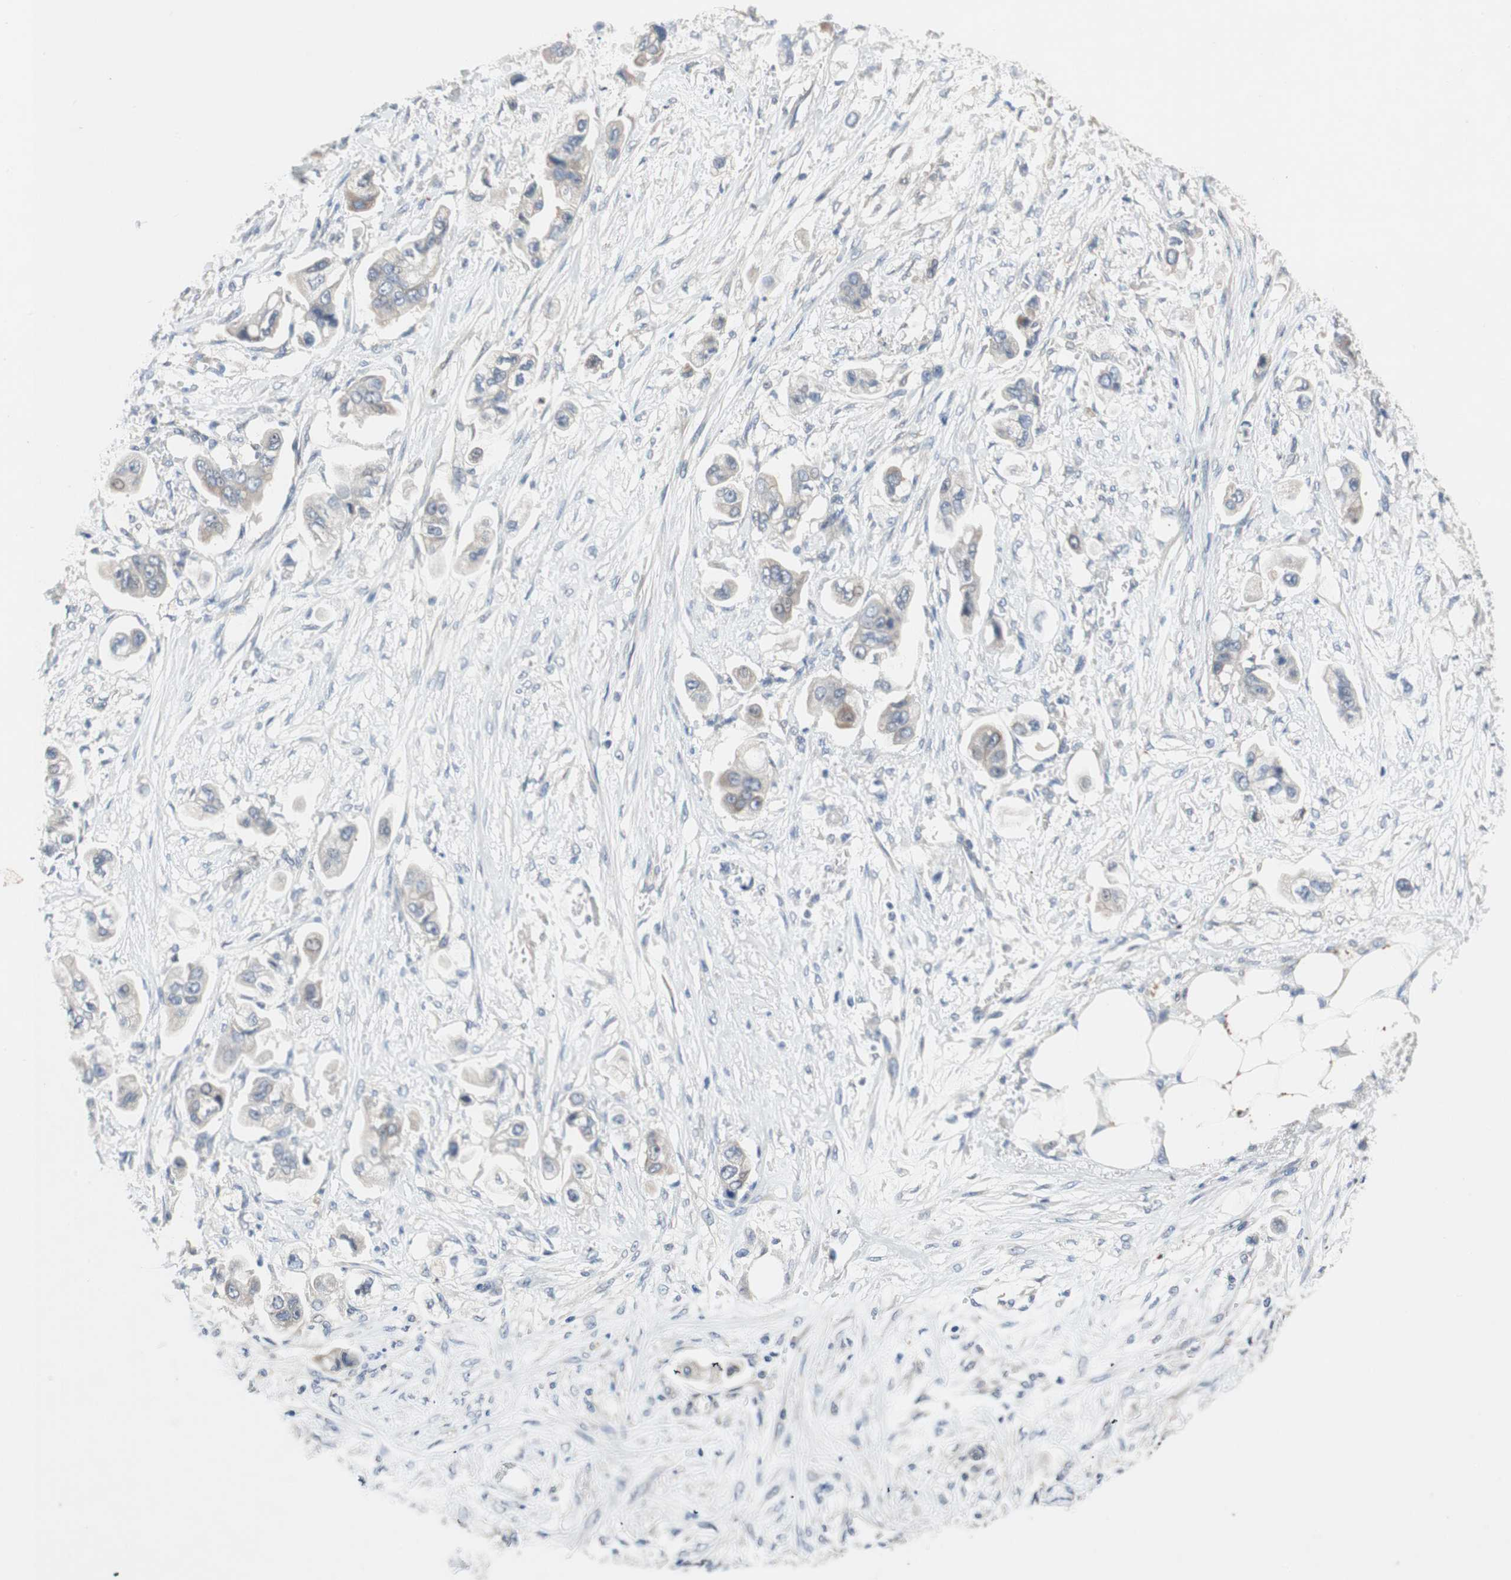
{"staining": {"intensity": "weak", "quantity": "<25%", "location": "cytoplasmic/membranous"}, "tissue": "stomach cancer", "cell_type": "Tumor cells", "image_type": "cancer", "snomed": [{"axis": "morphology", "description": "Adenocarcinoma, NOS"}, {"axis": "topography", "description": "Stomach"}], "caption": "Tumor cells show no significant positivity in stomach cancer.", "gene": "RELB", "patient": {"sex": "male", "age": 62}}